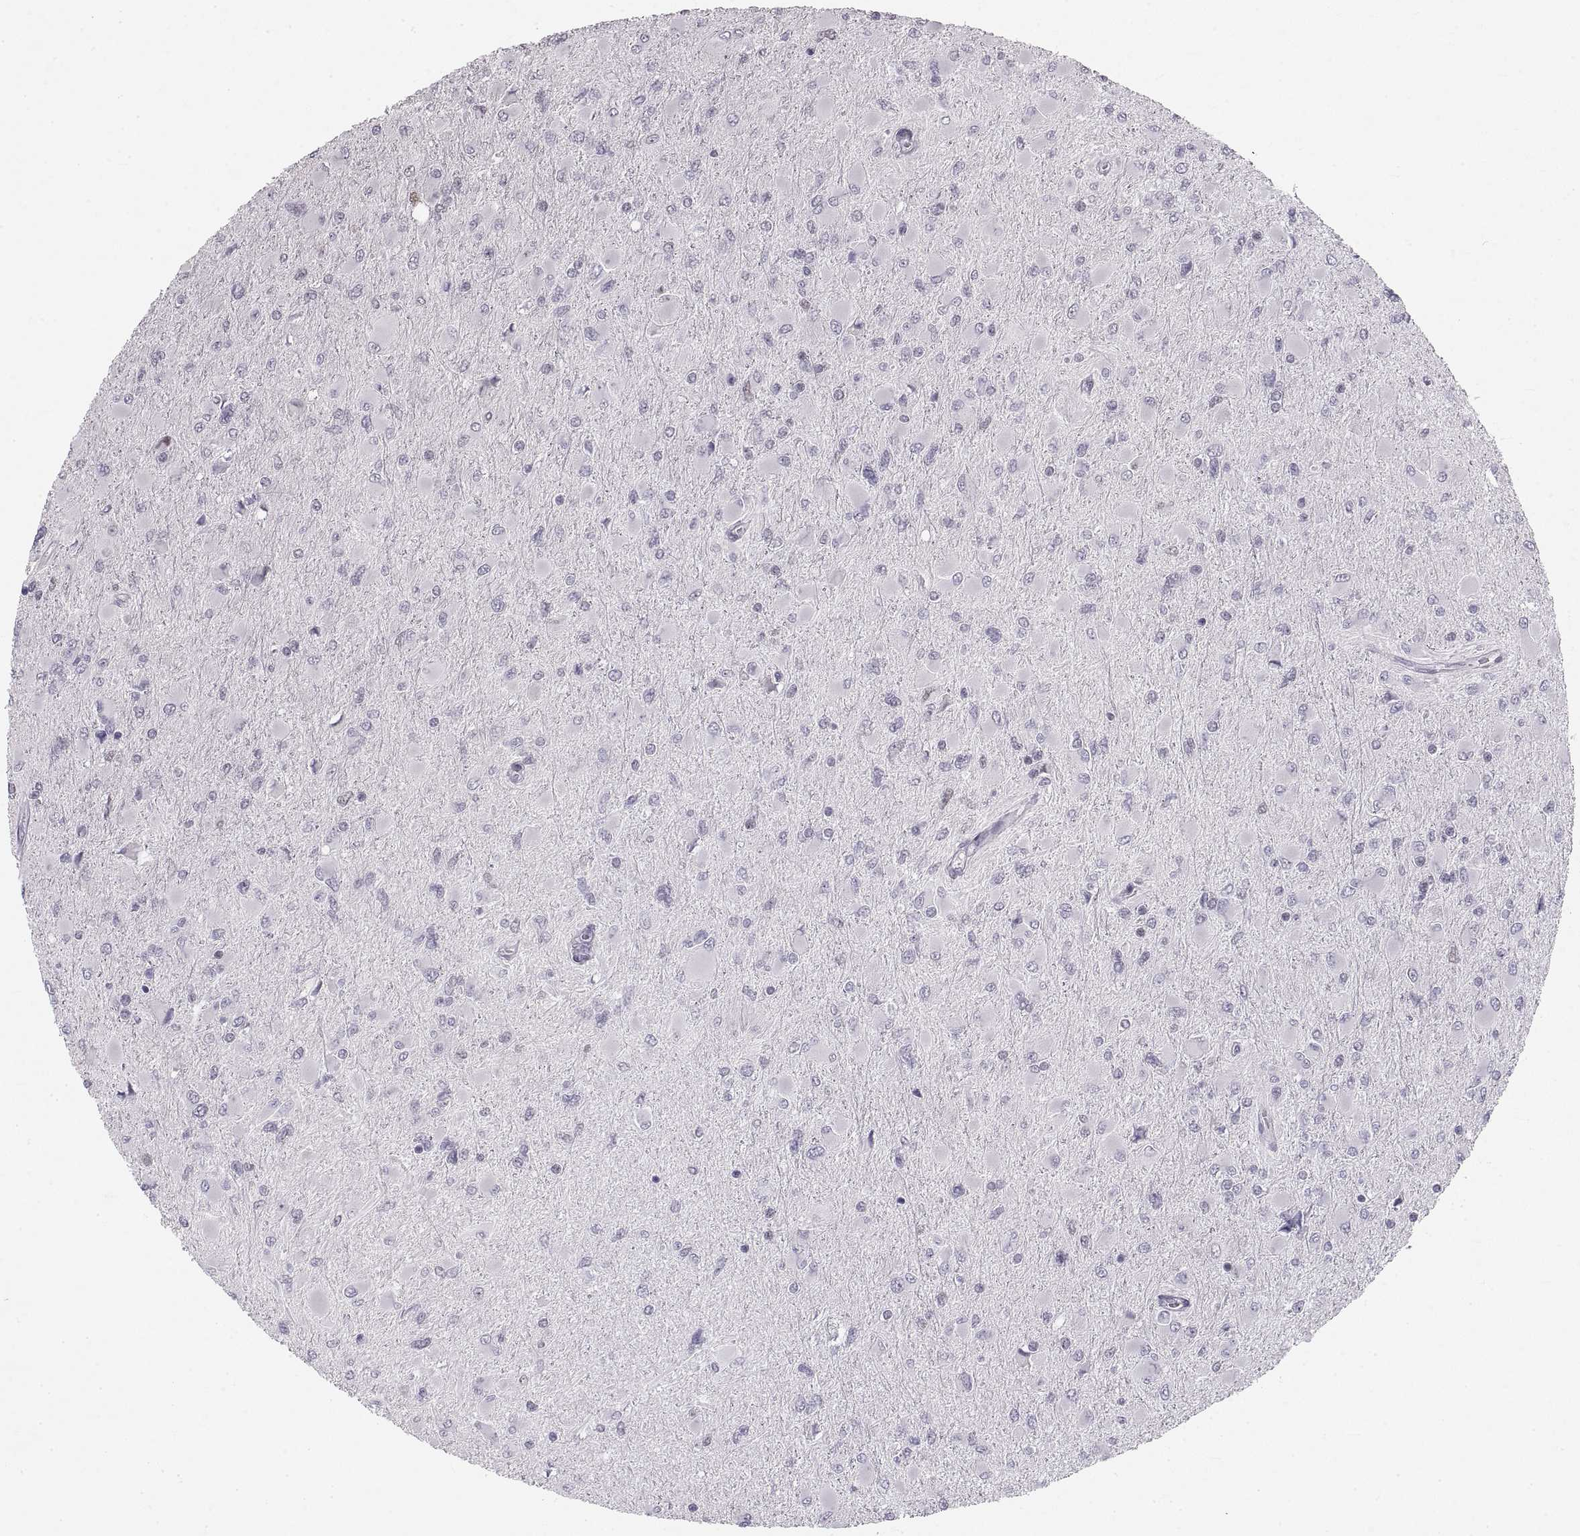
{"staining": {"intensity": "negative", "quantity": "none", "location": "none"}, "tissue": "glioma", "cell_type": "Tumor cells", "image_type": "cancer", "snomed": [{"axis": "morphology", "description": "Glioma, malignant, High grade"}, {"axis": "topography", "description": "Cerebral cortex"}], "caption": "Micrograph shows no significant protein expression in tumor cells of glioma.", "gene": "NANOS3", "patient": {"sex": "female", "age": 36}}